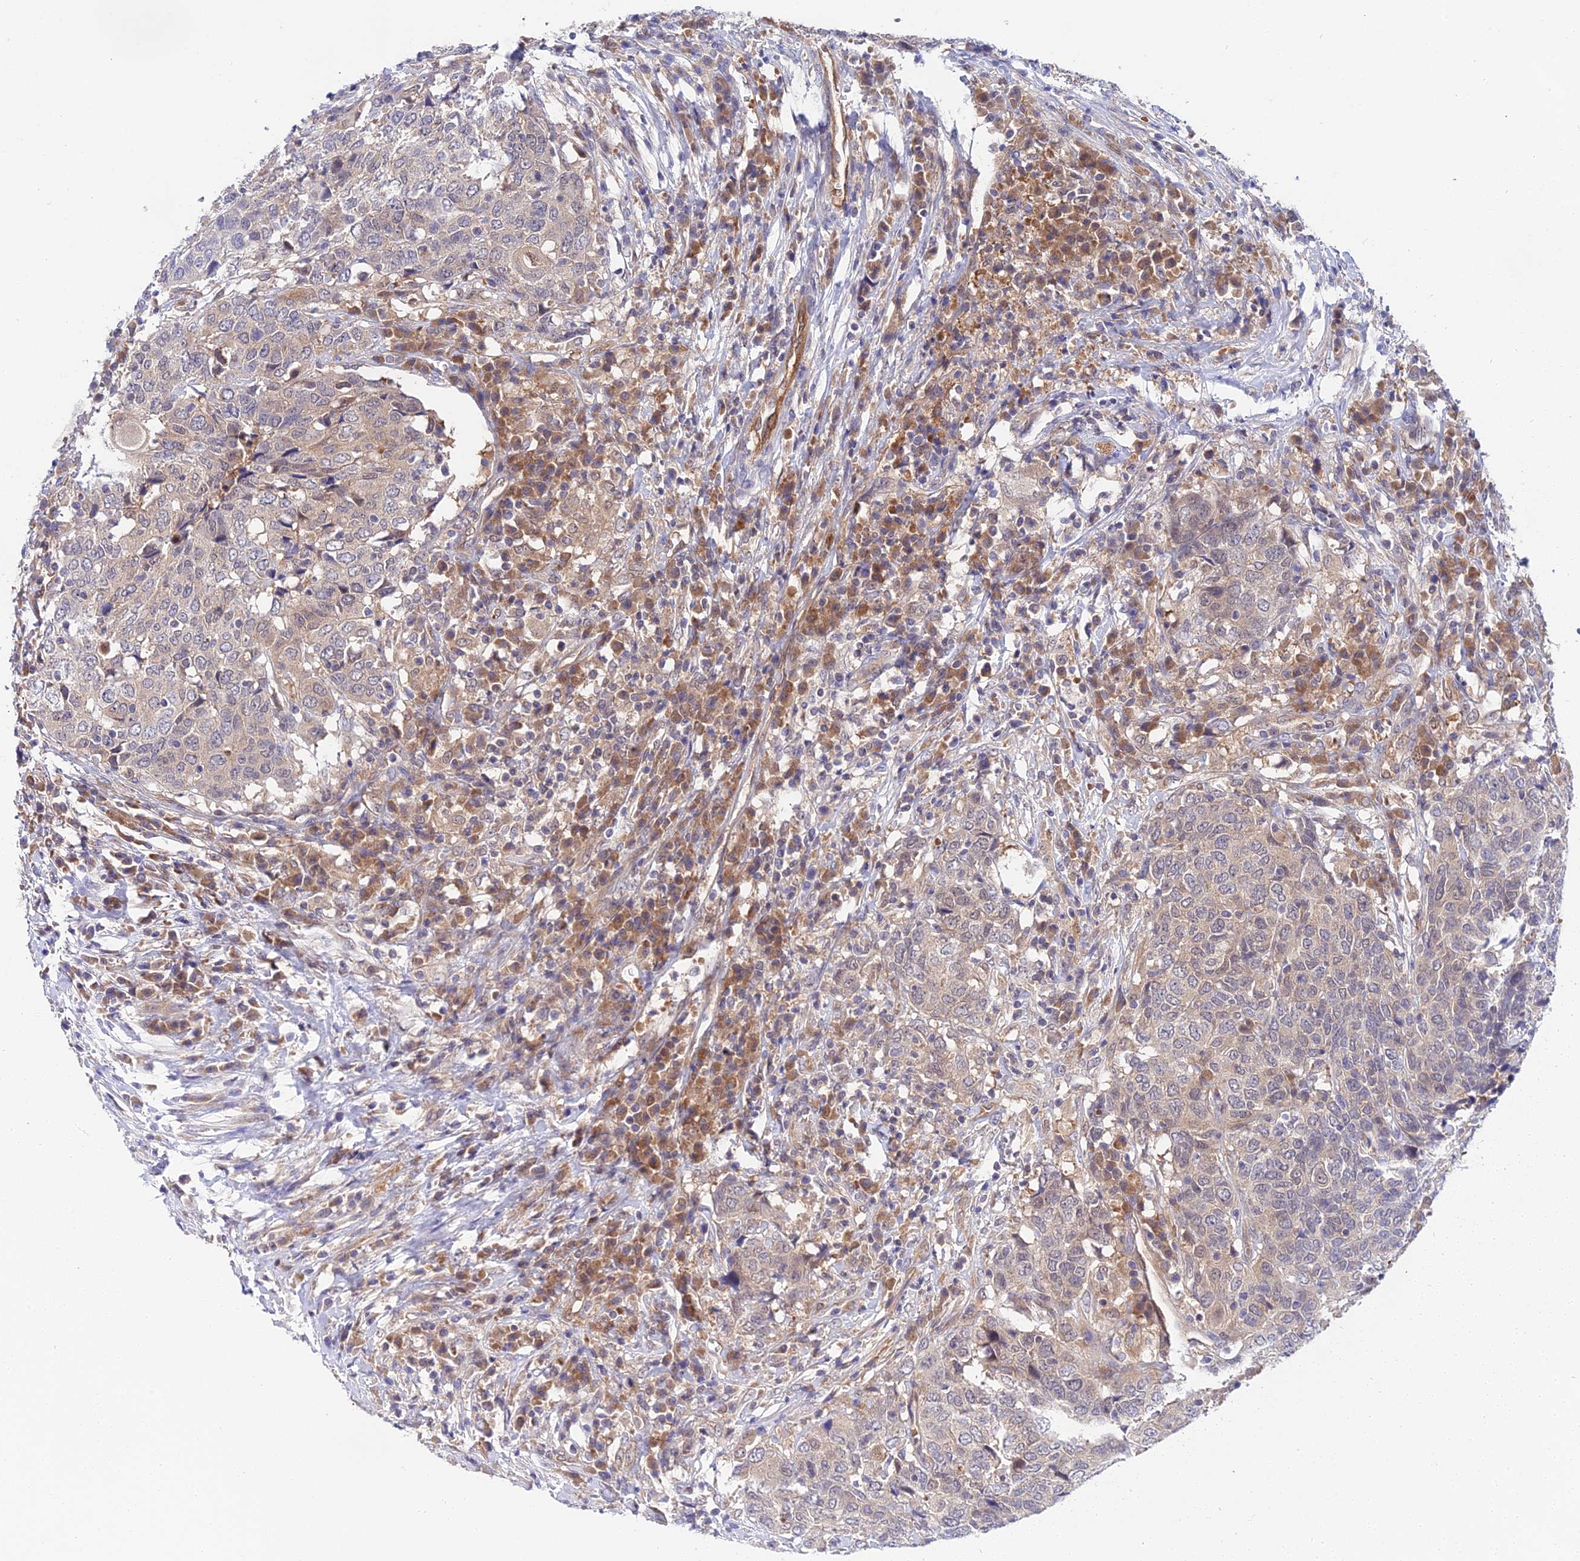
{"staining": {"intensity": "weak", "quantity": "25%-75%", "location": "cytoplasmic/membranous"}, "tissue": "head and neck cancer", "cell_type": "Tumor cells", "image_type": "cancer", "snomed": [{"axis": "morphology", "description": "Squamous cell carcinoma, NOS"}, {"axis": "topography", "description": "Head-Neck"}], "caption": "Head and neck squamous cell carcinoma stained with immunohistochemistry (IHC) shows weak cytoplasmic/membranous positivity in about 25%-75% of tumor cells. (Brightfield microscopy of DAB IHC at high magnification).", "gene": "PPP2R2C", "patient": {"sex": "male", "age": 66}}